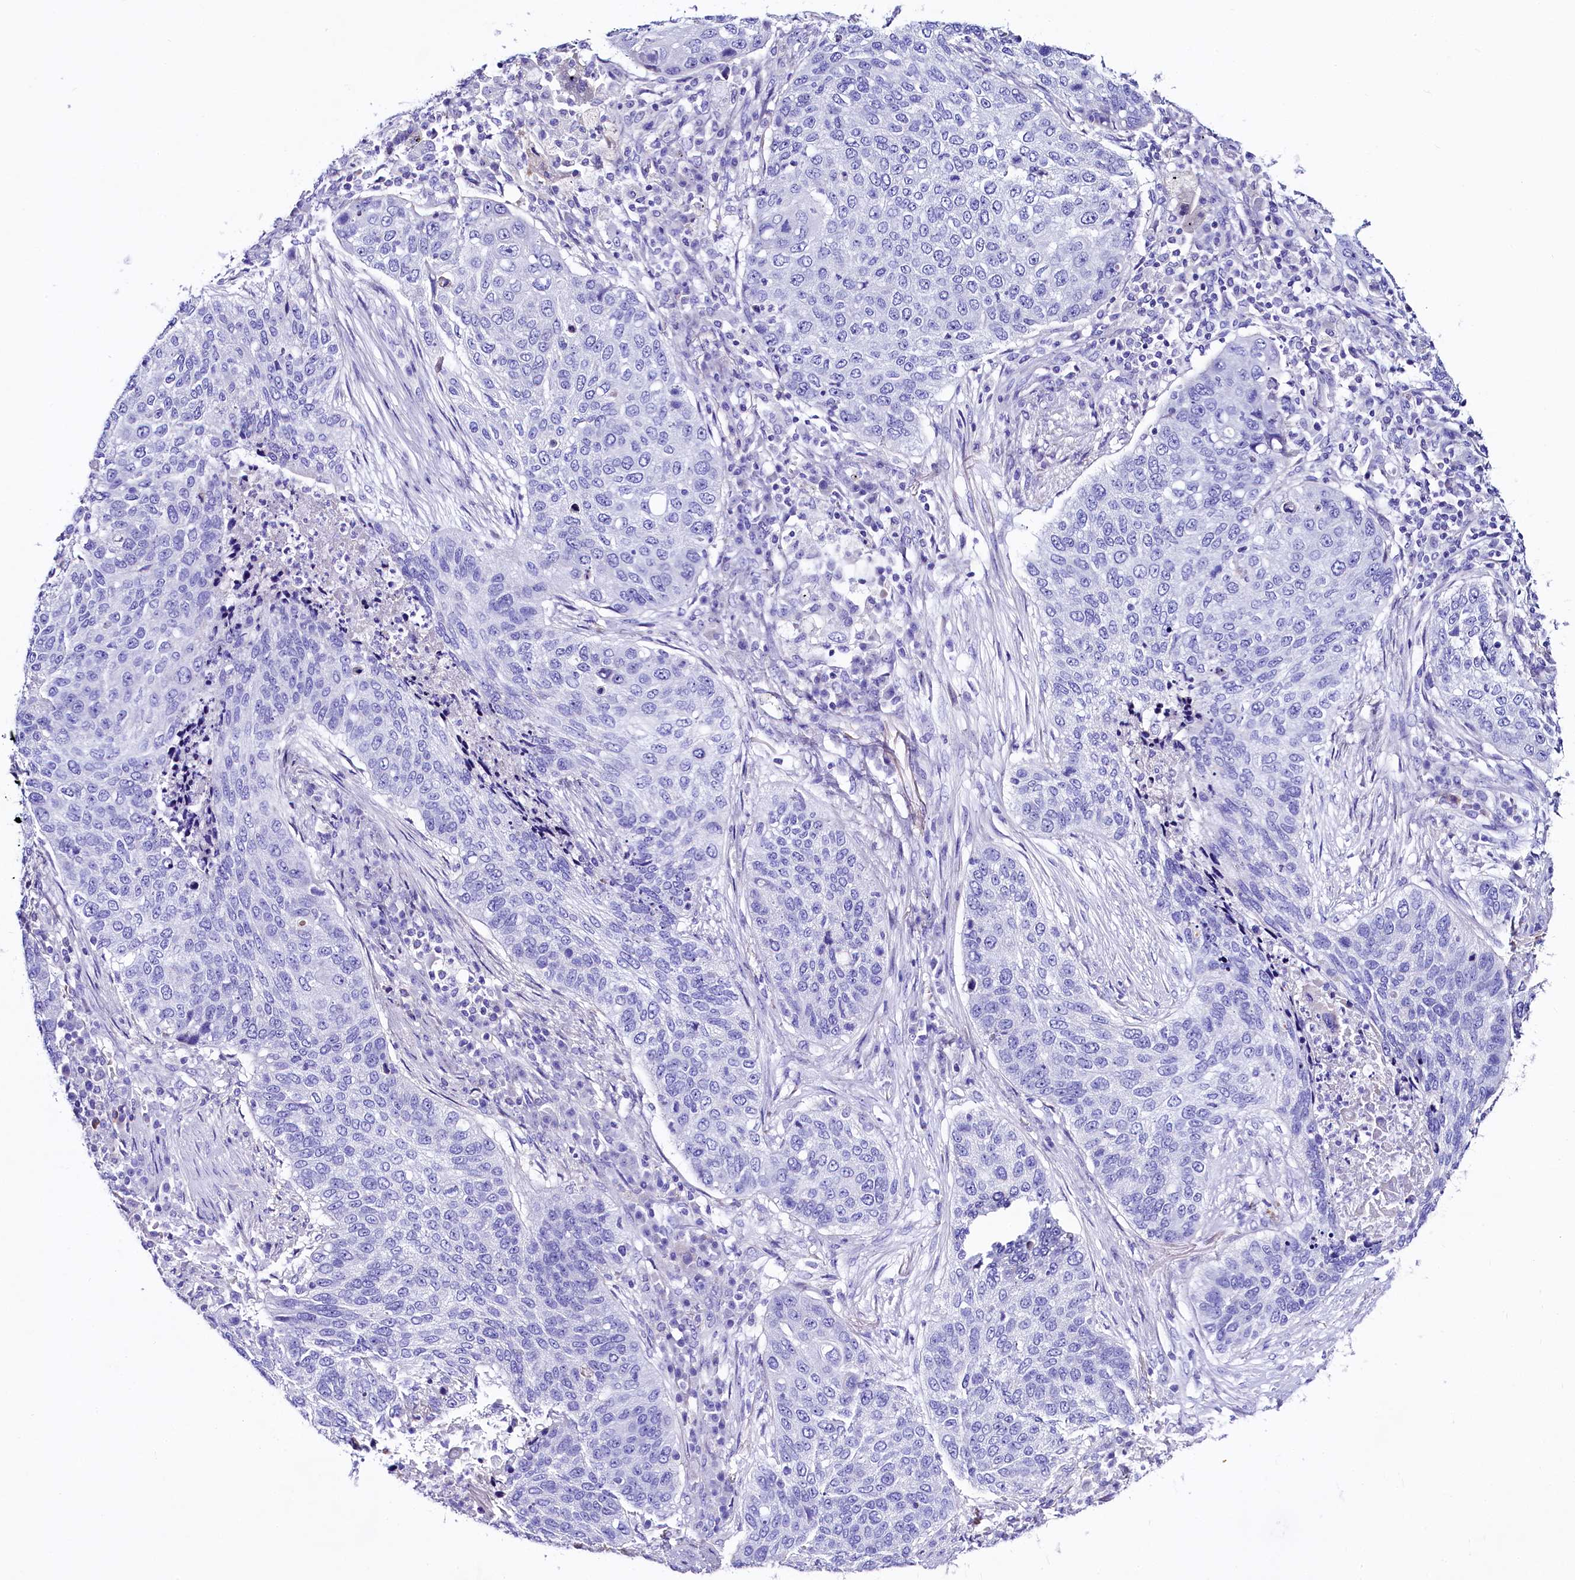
{"staining": {"intensity": "negative", "quantity": "none", "location": "none"}, "tissue": "lung cancer", "cell_type": "Tumor cells", "image_type": "cancer", "snomed": [{"axis": "morphology", "description": "Squamous cell carcinoma, NOS"}, {"axis": "topography", "description": "Lung"}], "caption": "This is an immunohistochemistry (IHC) photomicrograph of lung cancer. There is no positivity in tumor cells.", "gene": "RBP3", "patient": {"sex": "female", "age": 63}}